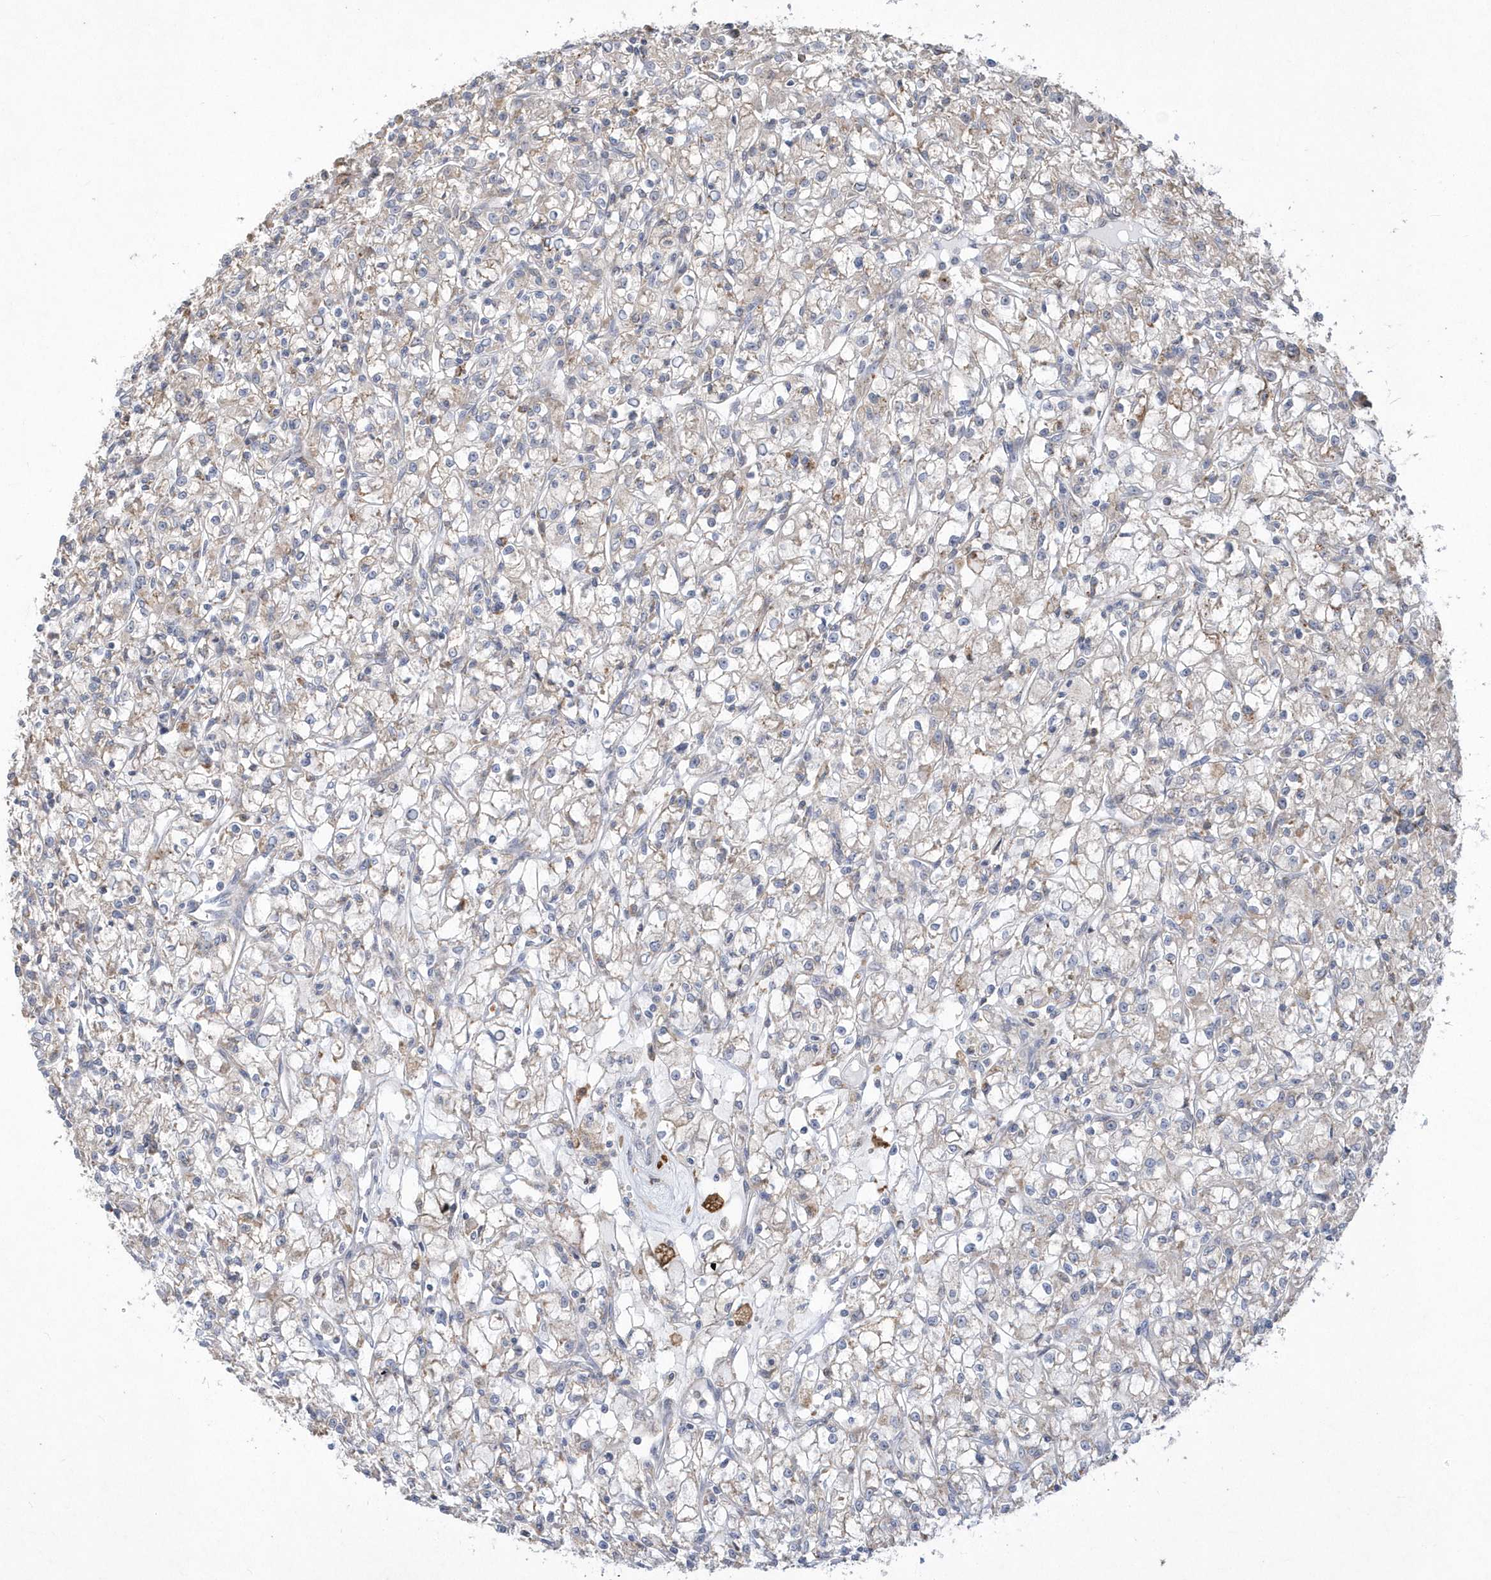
{"staining": {"intensity": "weak", "quantity": "<25%", "location": "cytoplasmic/membranous"}, "tissue": "renal cancer", "cell_type": "Tumor cells", "image_type": "cancer", "snomed": [{"axis": "morphology", "description": "Adenocarcinoma, NOS"}, {"axis": "topography", "description": "Kidney"}], "caption": "A photomicrograph of renal adenocarcinoma stained for a protein demonstrates no brown staining in tumor cells. Nuclei are stained in blue.", "gene": "TSPEAR", "patient": {"sex": "female", "age": 59}}